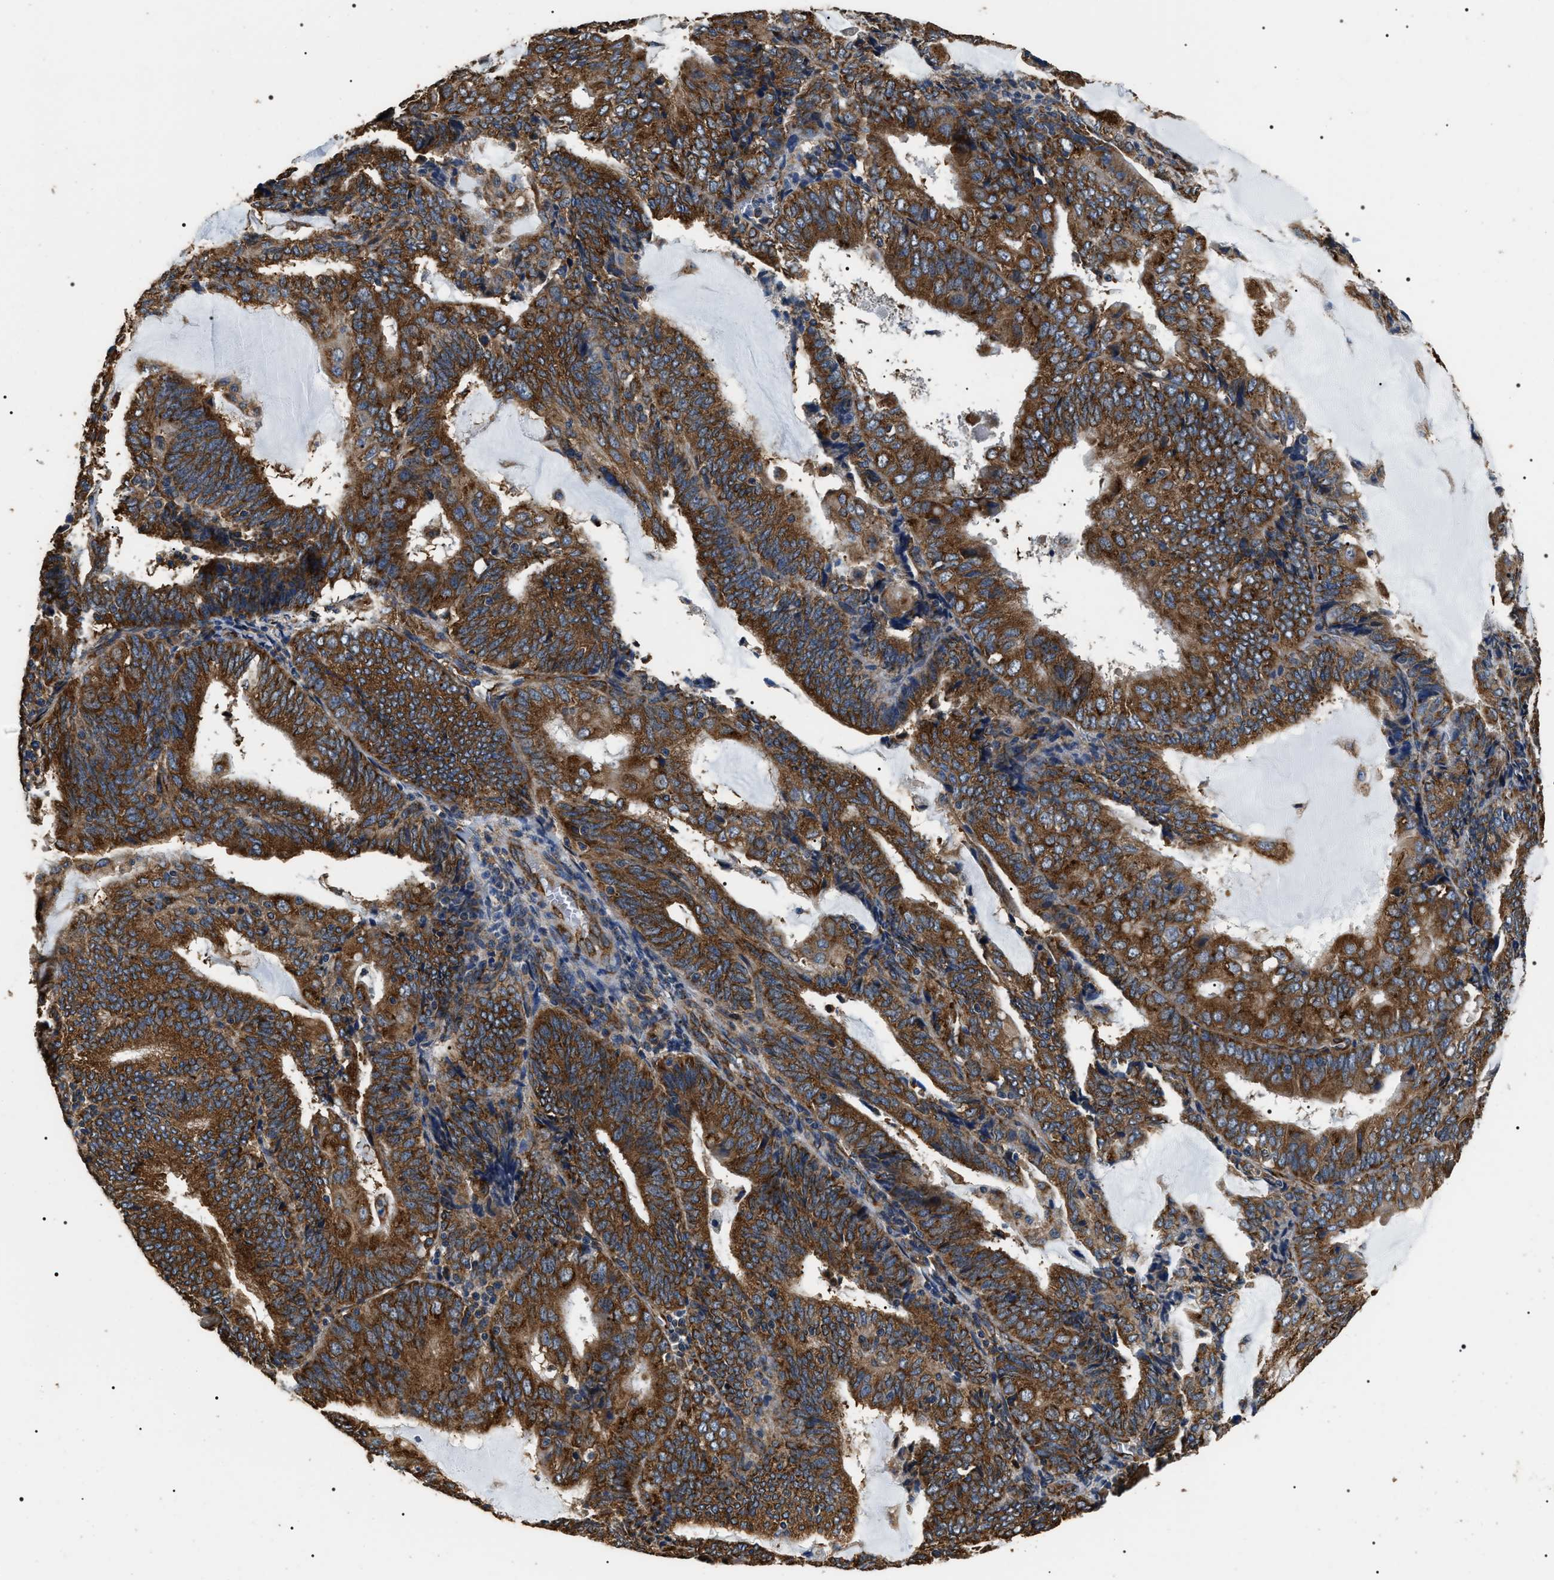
{"staining": {"intensity": "strong", "quantity": ">75%", "location": "cytoplasmic/membranous"}, "tissue": "endometrial cancer", "cell_type": "Tumor cells", "image_type": "cancer", "snomed": [{"axis": "morphology", "description": "Adenocarcinoma, NOS"}, {"axis": "topography", "description": "Endometrium"}], "caption": "Endometrial adenocarcinoma was stained to show a protein in brown. There is high levels of strong cytoplasmic/membranous positivity in about >75% of tumor cells.", "gene": "KTN1", "patient": {"sex": "female", "age": 81}}